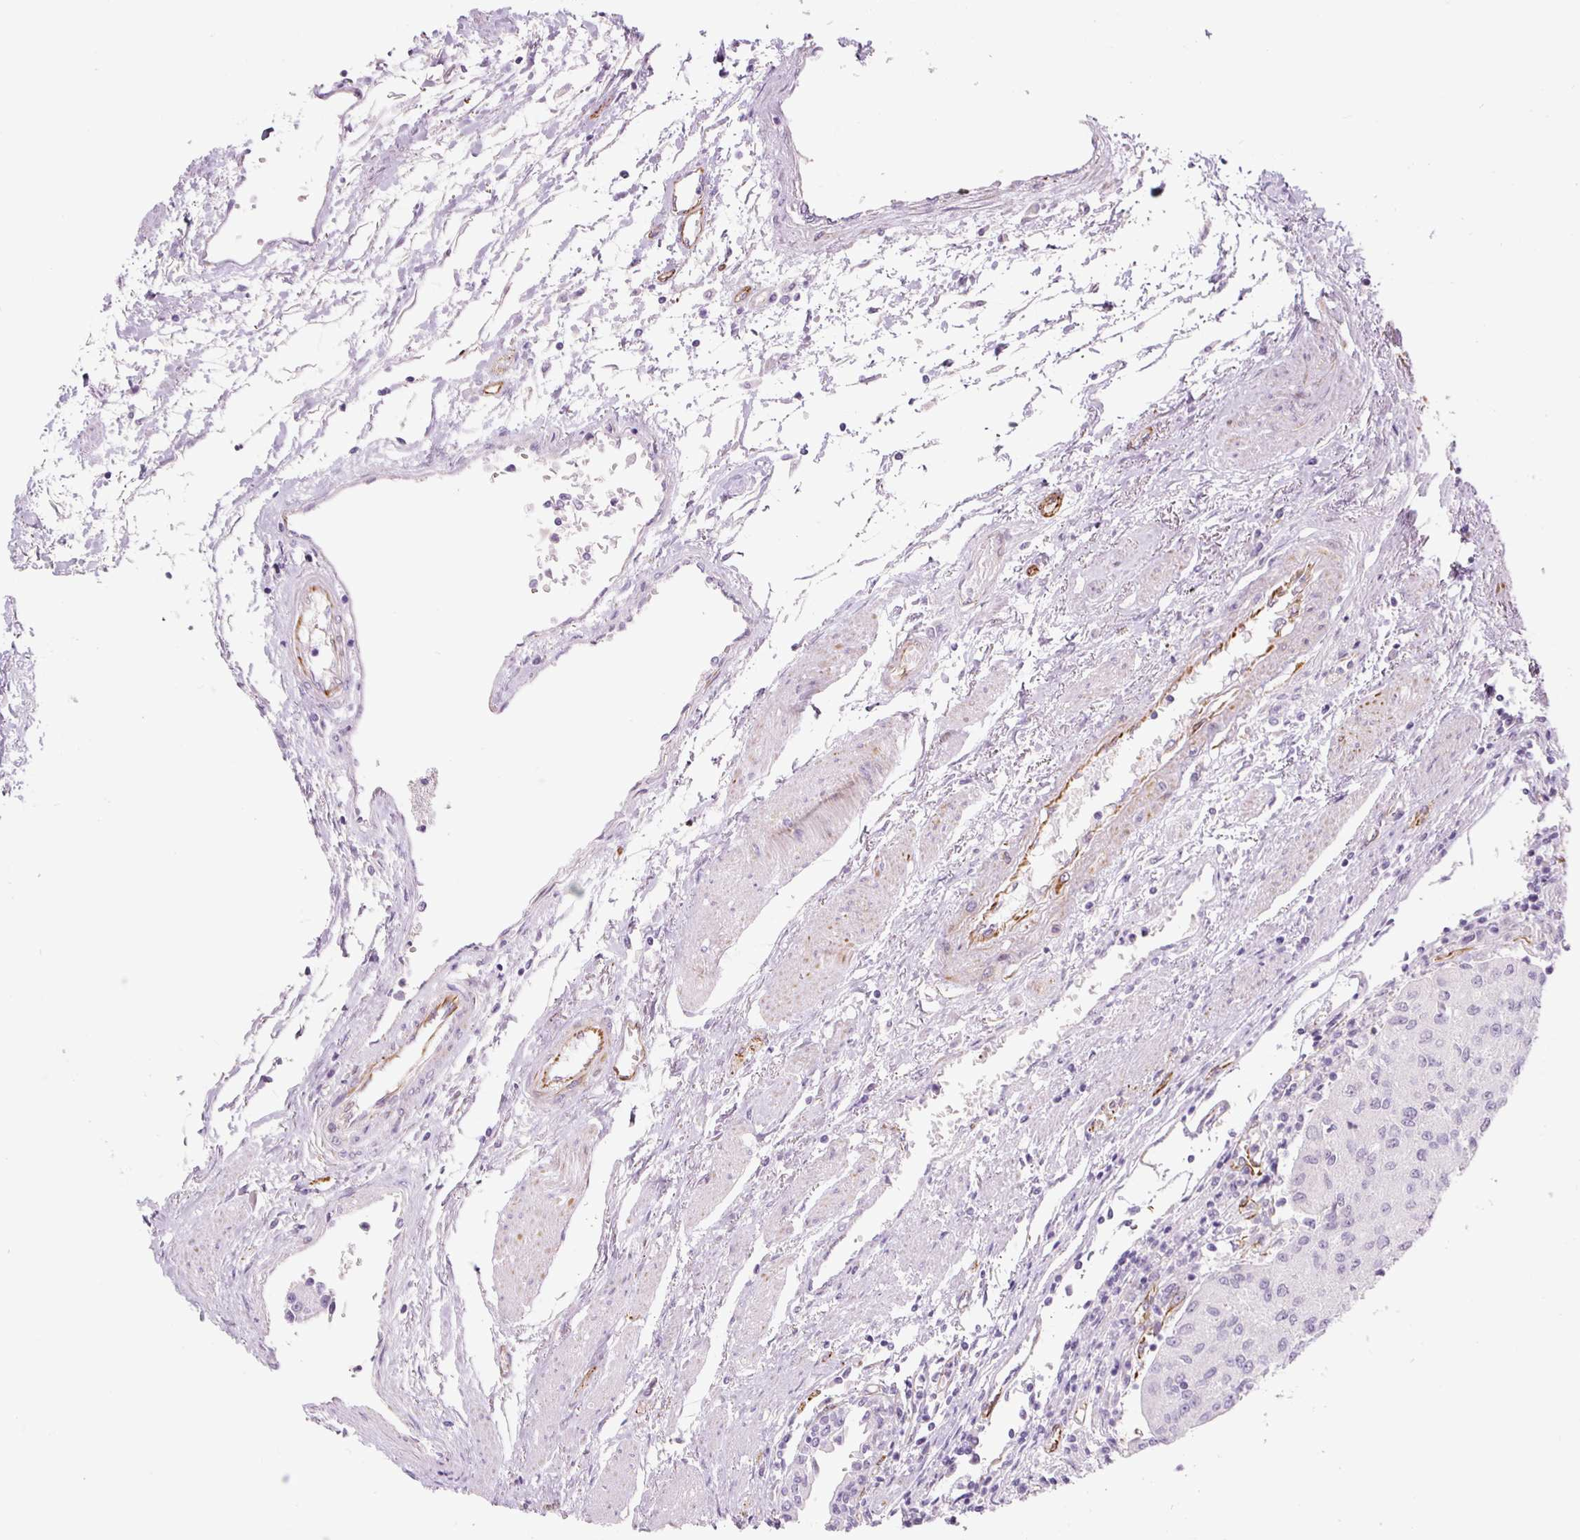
{"staining": {"intensity": "negative", "quantity": "none", "location": "none"}, "tissue": "urothelial cancer", "cell_type": "Tumor cells", "image_type": "cancer", "snomed": [{"axis": "morphology", "description": "Urothelial carcinoma, High grade"}, {"axis": "topography", "description": "Urinary bladder"}], "caption": "Protein analysis of urothelial carcinoma (high-grade) reveals no significant expression in tumor cells.", "gene": "NES", "patient": {"sex": "female", "age": 85}}